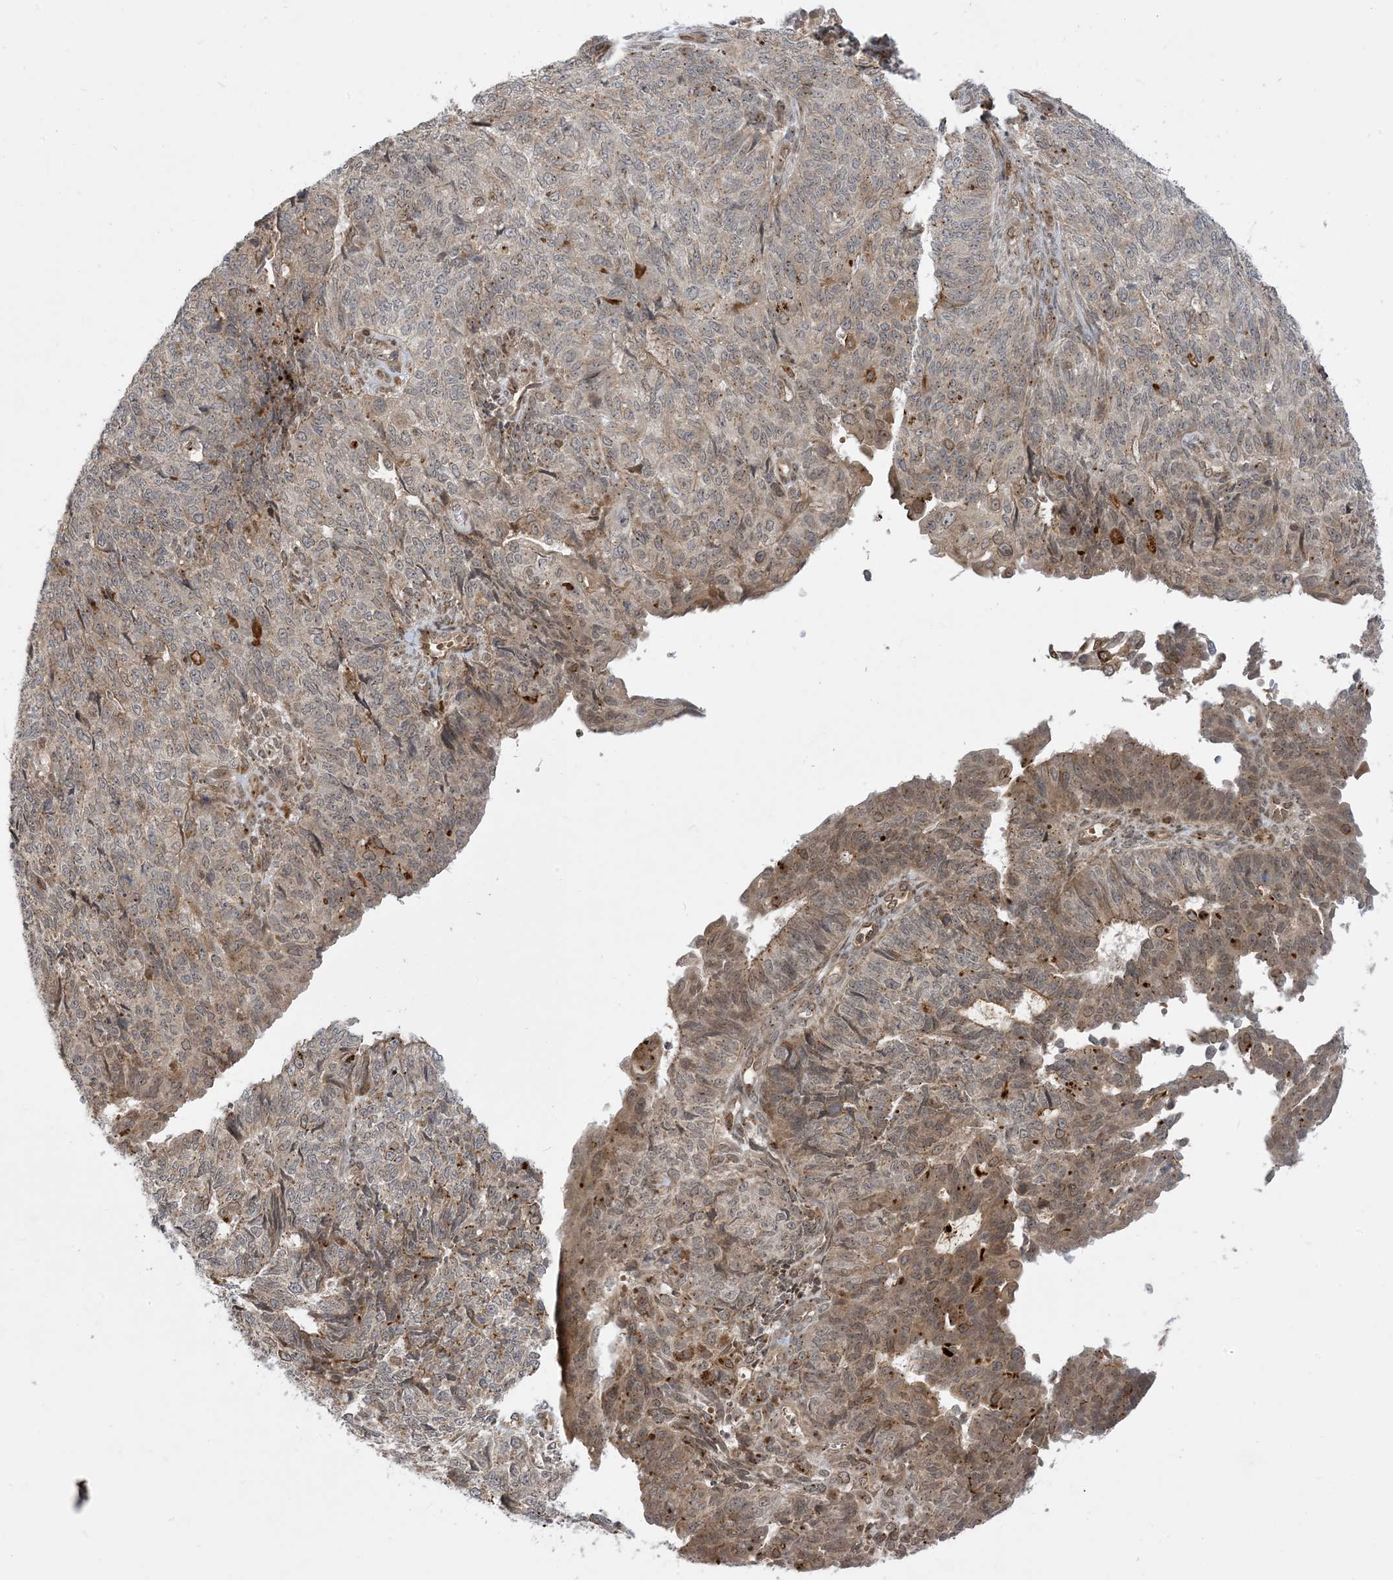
{"staining": {"intensity": "moderate", "quantity": "25%-75%", "location": "cytoplasmic/membranous"}, "tissue": "endometrial cancer", "cell_type": "Tumor cells", "image_type": "cancer", "snomed": [{"axis": "morphology", "description": "Adenocarcinoma, NOS"}, {"axis": "topography", "description": "Endometrium"}], "caption": "A high-resolution photomicrograph shows IHC staining of endometrial adenocarcinoma, which shows moderate cytoplasmic/membranous staining in approximately 25%-75% of tumor cells.", "gene": "CASP4", "patient": {"sex": "female", "age": 32}}